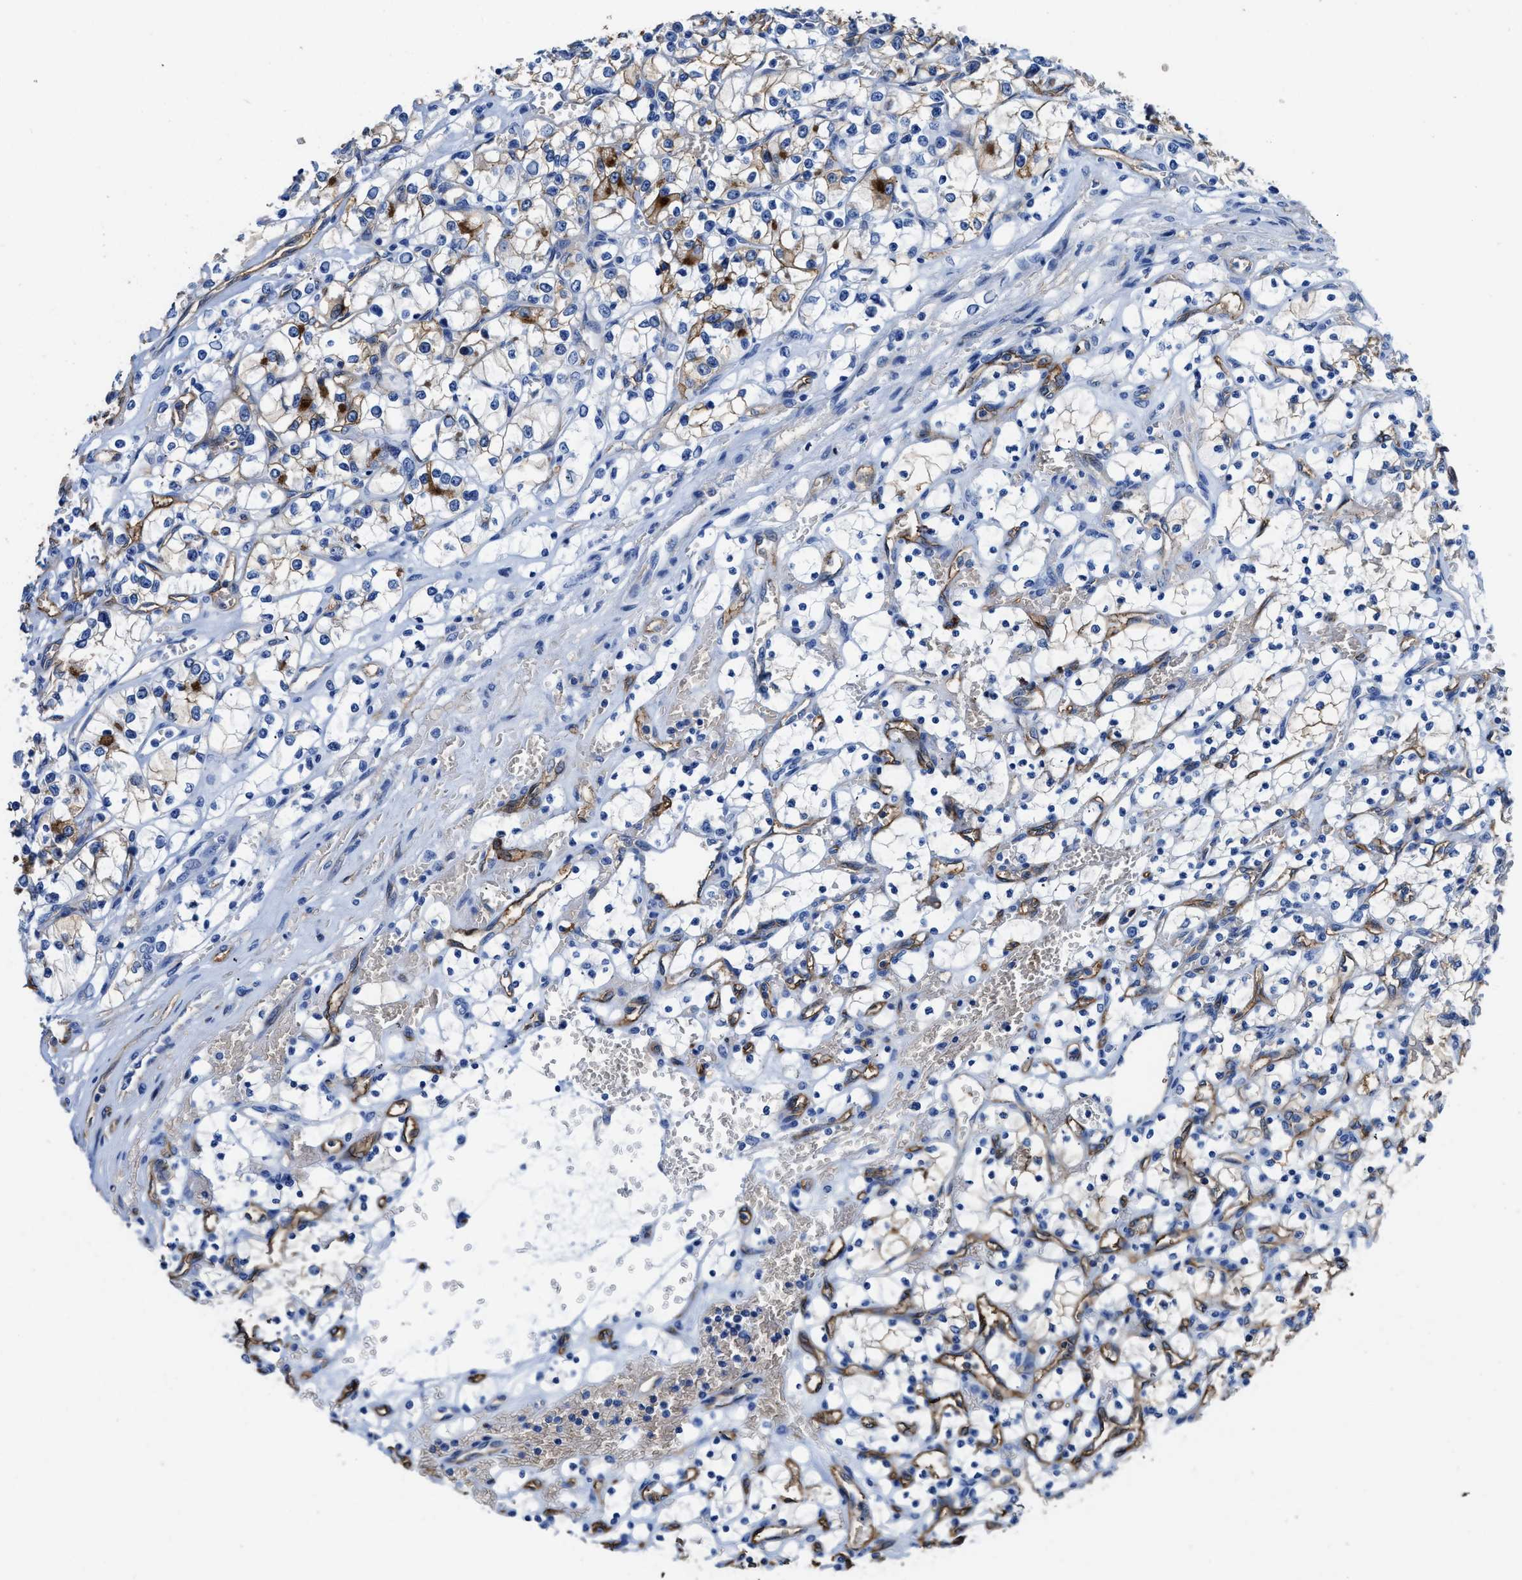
{"staining": {"intensity": "moderate", "quantity": ">75%", "location": "cytoplasmic/membranous"}, "tissue": "renal cancer", "cell_type": "Tumor cells", "image_type": "cancer", "snomed": [{"axis": "morphology", "description": "Adenocarcinoma, NOS"}, {"axis": "topography", "description": "Kidney"}], "caption": "Moderate cytoplasmic/membranous positivity for a protein is present in approximately >75% of tumor cells of renal cancer (adenocarcinoma) using immunohistochemistry (IHC).", "gene": "AQP1", "patient": {"sex": "female", "age": 69}}